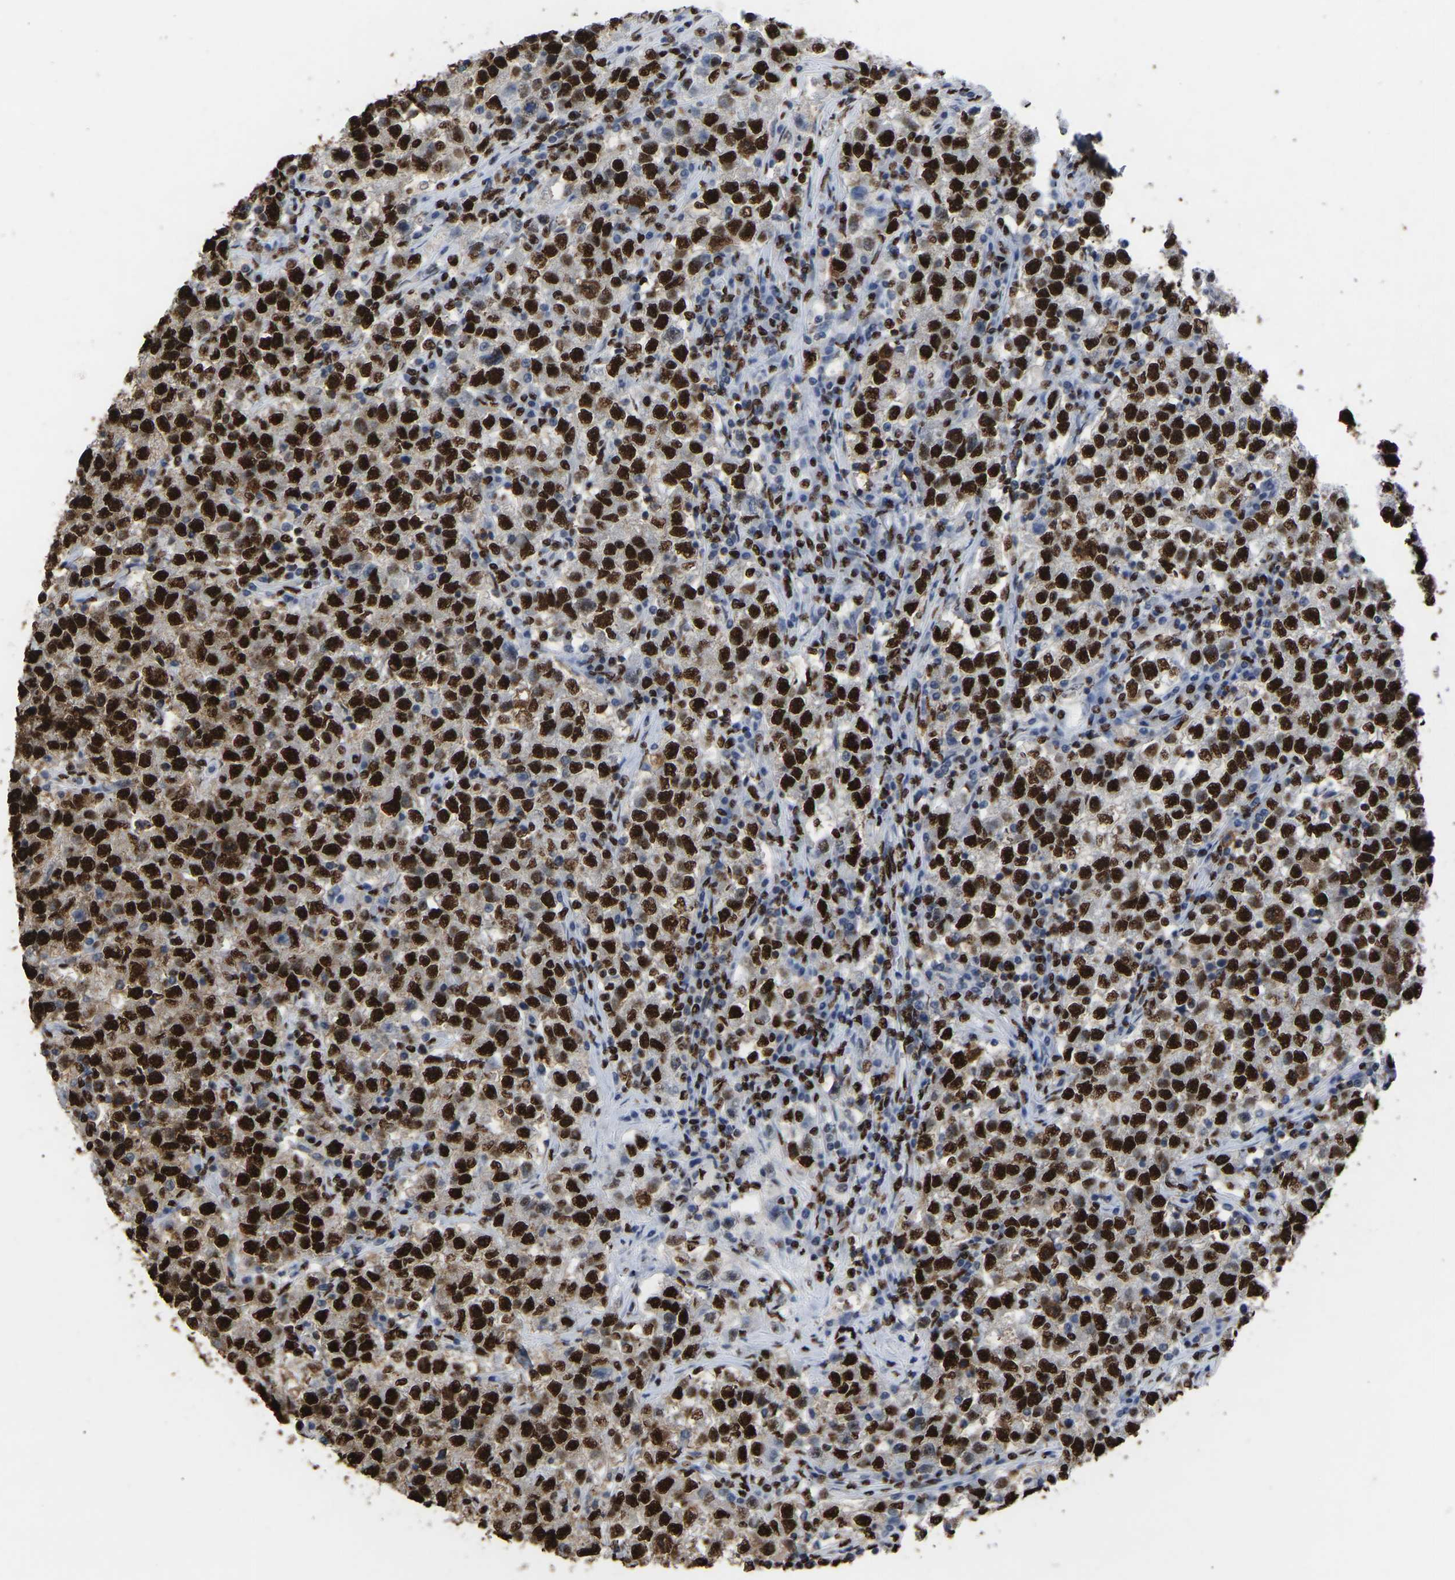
{"staining": {"intensity": "strong", "quantity": ">75%", "location": "nuclear"}, "tissue": "testis cancer", "cell_type": "Tumor cells", "image_type": "cancer", "snomed": [{"axis": "morphology", "description": "Seminoma, NOS"}, {"axis": "topography", "description": "Testis"}], "caption": "A micrograph of human testis seminoma stained for a protein shows strong nuclear brown staining in tumor cells.", "gene": "RBL2", "patient": {"sex": "male", "age": 22}}